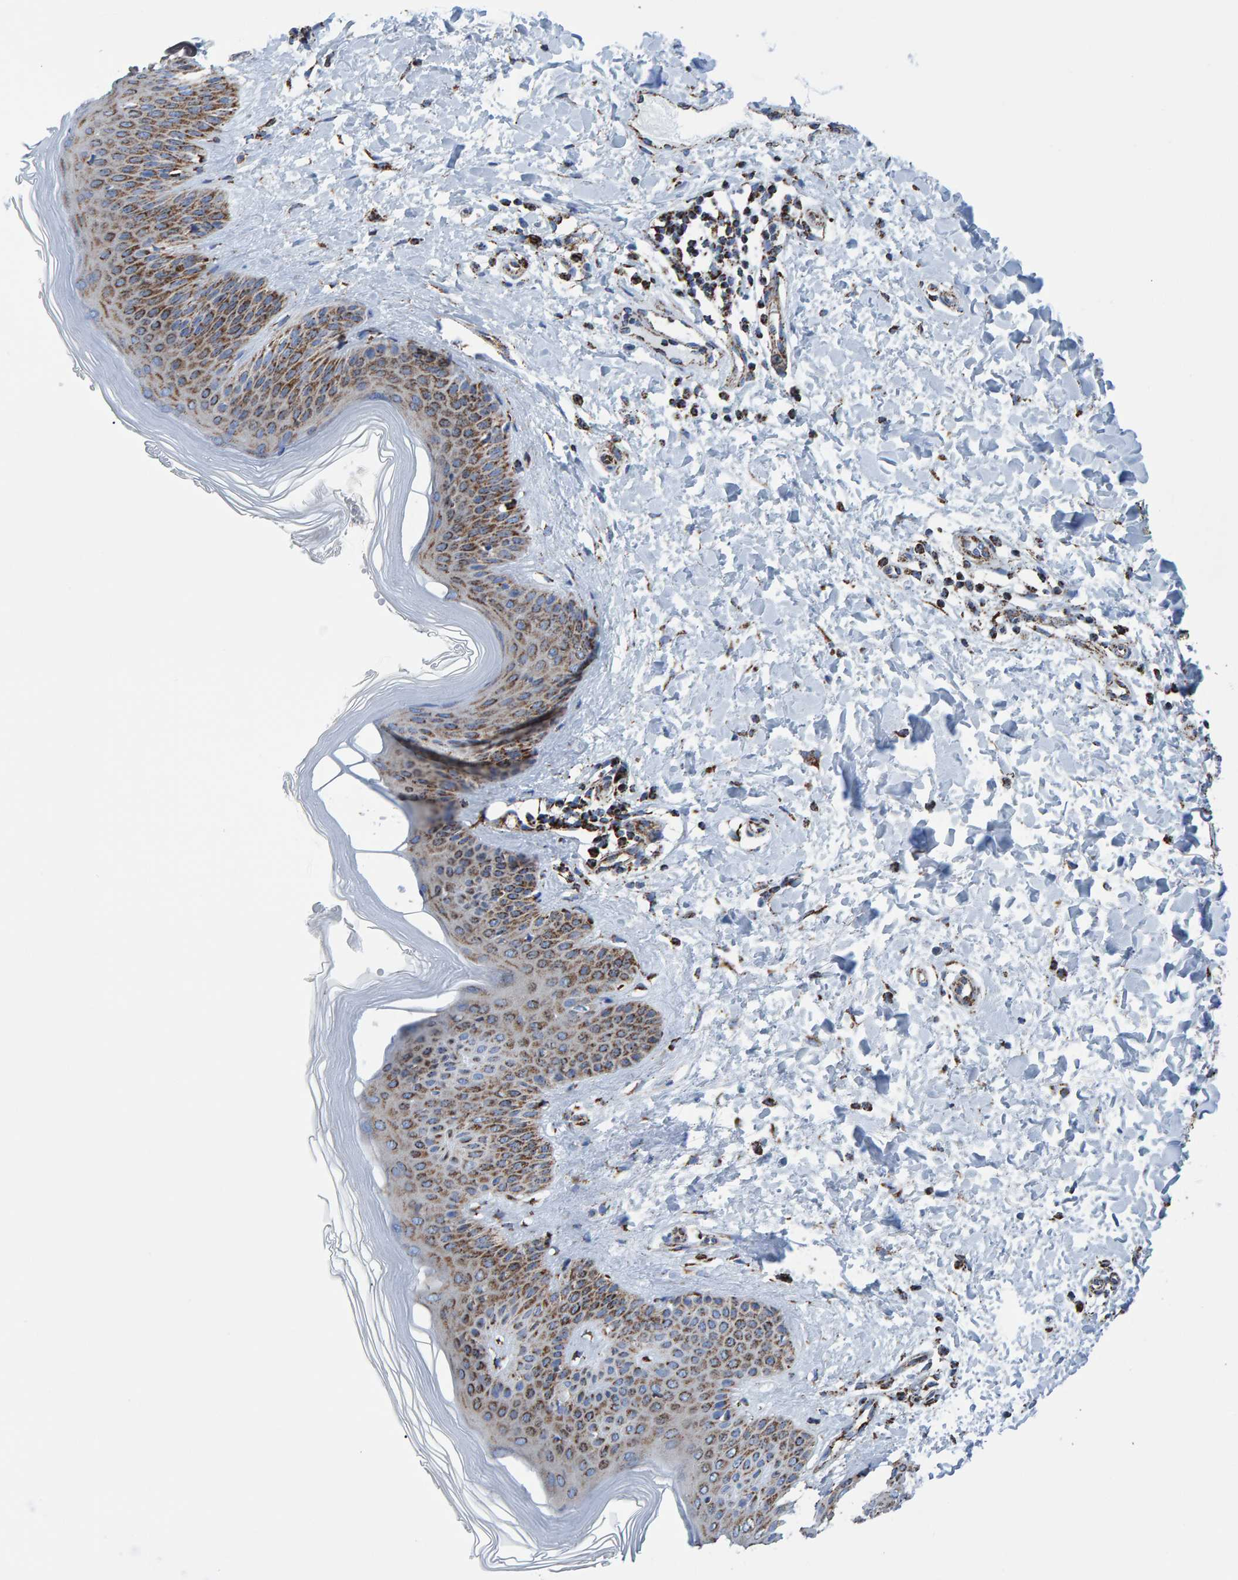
{"staining": {"intensity": "moderate", "quantity": "<25%", "location": "cytoplasmic/membranous"}, "tissue": "skin", "cell_type": "Fibroblasts", "image_type": "normal", "snomed": [{"axis": "morphology", "description": "Normal tissue, NOS"}, {"axis": "morphology", "description": "Malignant melanoma, Metastatic site"}, {"axis": "topography", "description": "Skin"}], "caption": "Skin stained for a protein shows moderate cytoplasmic/membranous positivity in fibroblasts. The staining is performed using DAB (3,3'-diaminobenzidine) brown chromogen to label protein expression. The nuclei are counter-stained blue using hematoxylin.", "gene": "ENSG00000262660", "patient": {"sex": "male", "age": 41}}